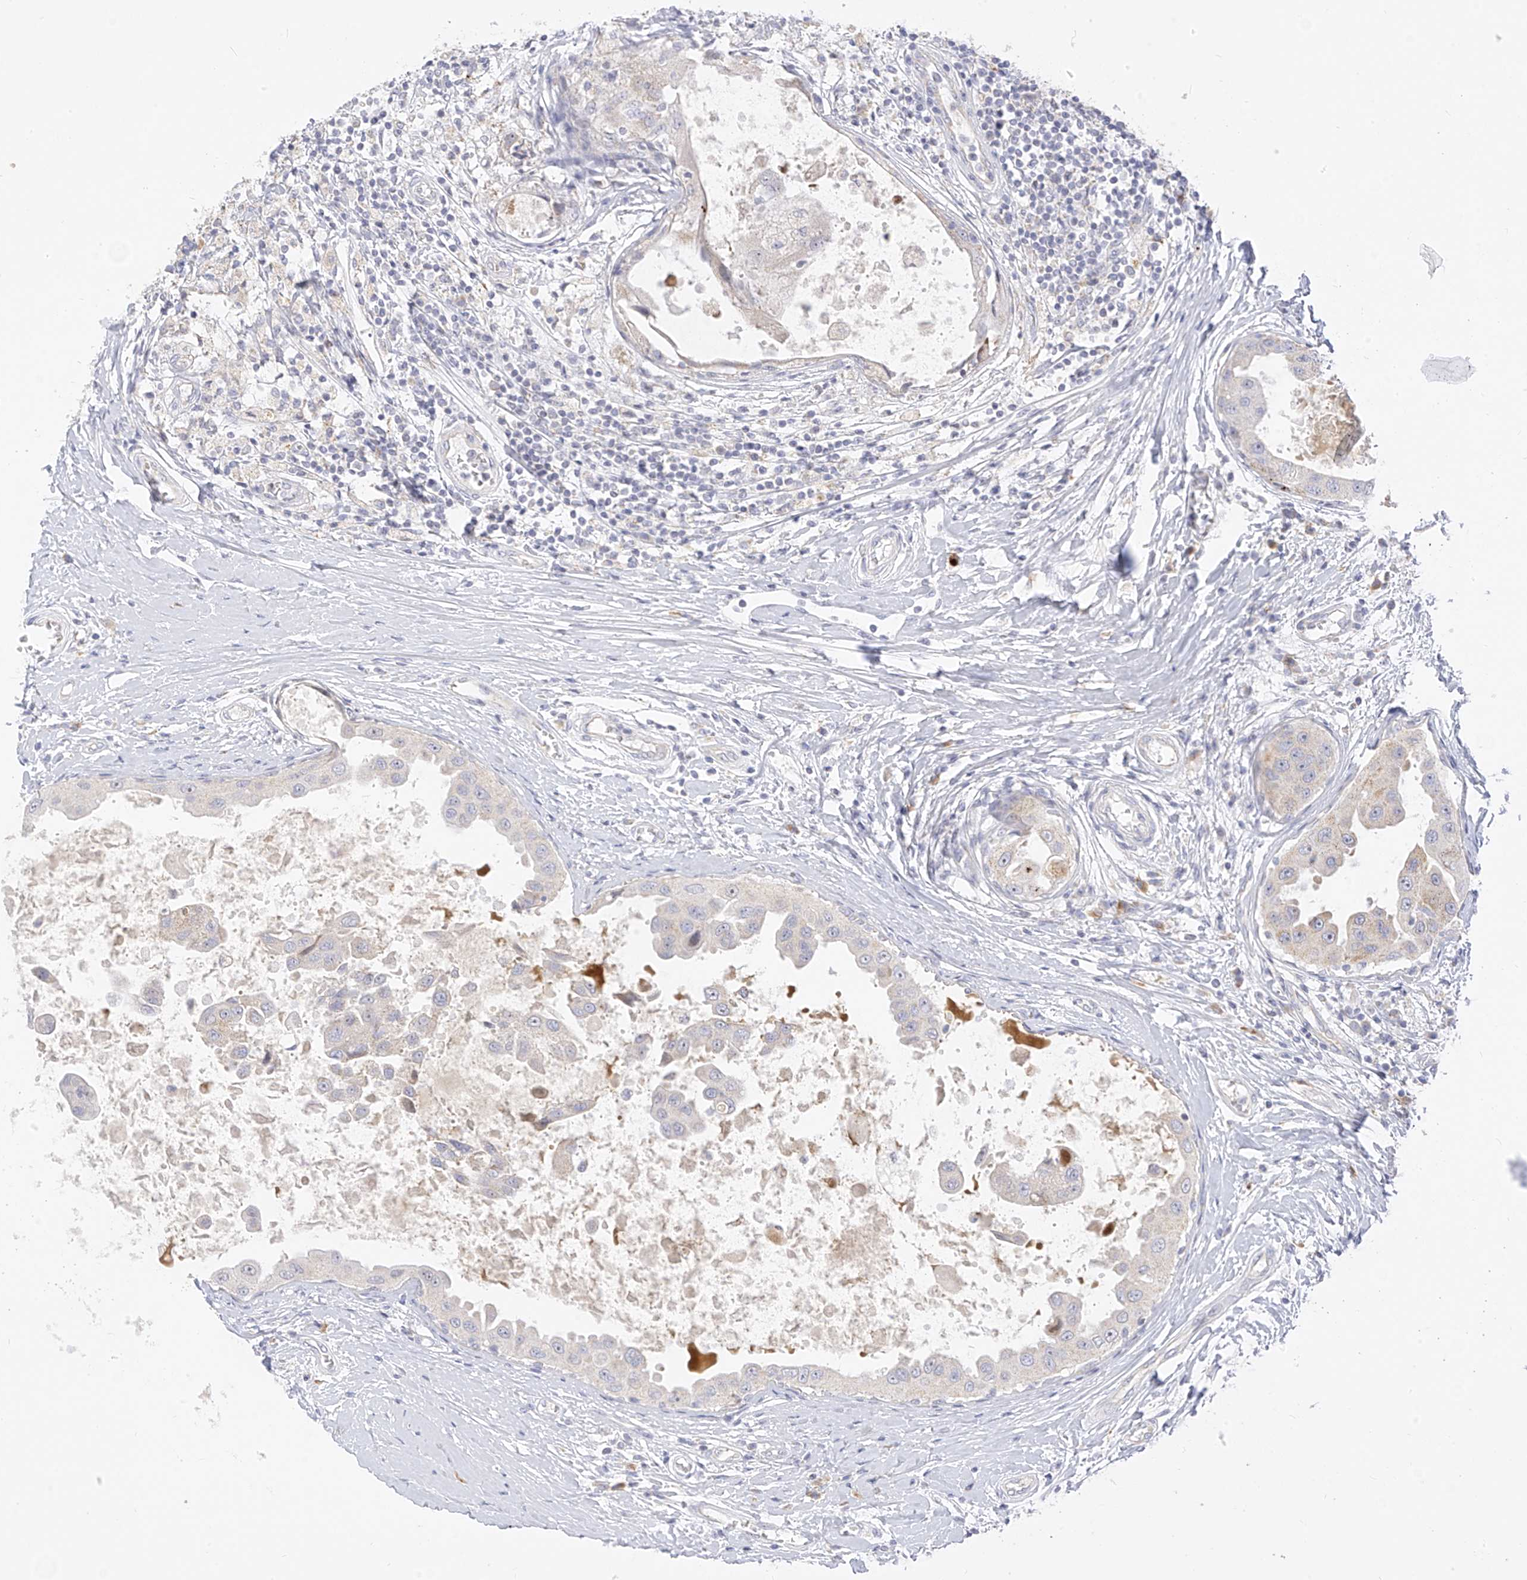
{"staining": {"intensity": "negative", "quantity": "none", "location": "none"}, "tissue": "breast cancer", "cell_type": "Tumor cells", "image_type": "cancer", "snomed": [{"axis": "morphology", "description": "Duct carcinoma"}, {"axis": "topography", "description": "Breast"}], "caption": "Breast cancer (infiltrating ductal carcinoma) was stained to show a protein in brown. There is no significant expression in tumor cells.", "gene": "ZNF404", "patient": {"sex": "female", "age": 27}}